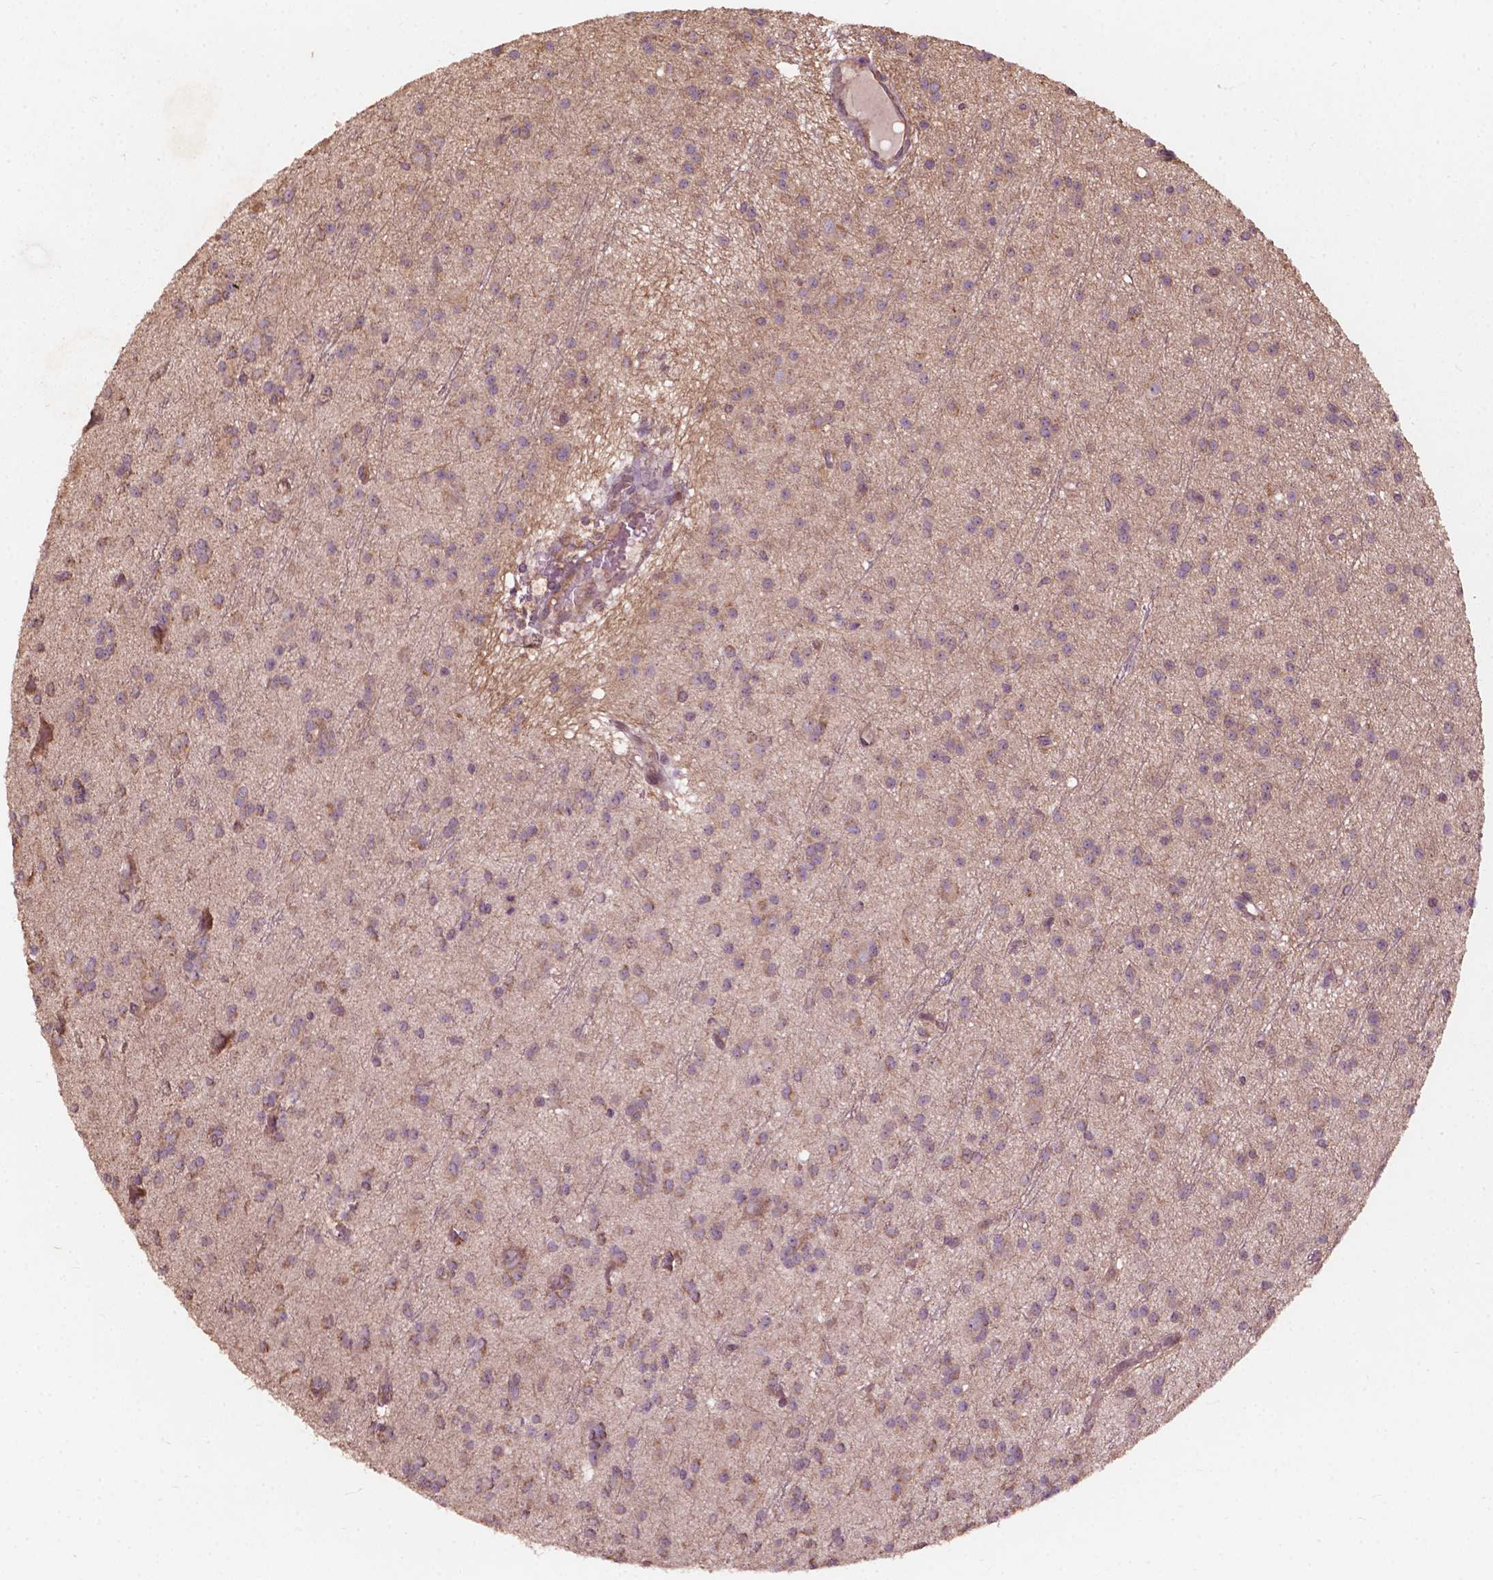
{"staining": {"intensity": "weak", "quantity": "<25%", "location": "cytoplasmic/membranous"}, "tissue": "glioma", "cell_type": "Tumor cells", "image_type": "cancer", "snomed": [{"axis": "morphology", "description": "Glioma, malignant, Low grade"}, {"axis": "topography", "description": "Brain"}], "caption": "High power microscopy image of an immunohistochemistry histopathology image of glioma, revealing no significant expression in tumor cells.", "gene": "CDC42BPA", "patient": {"sex": "male", "age": 27}}